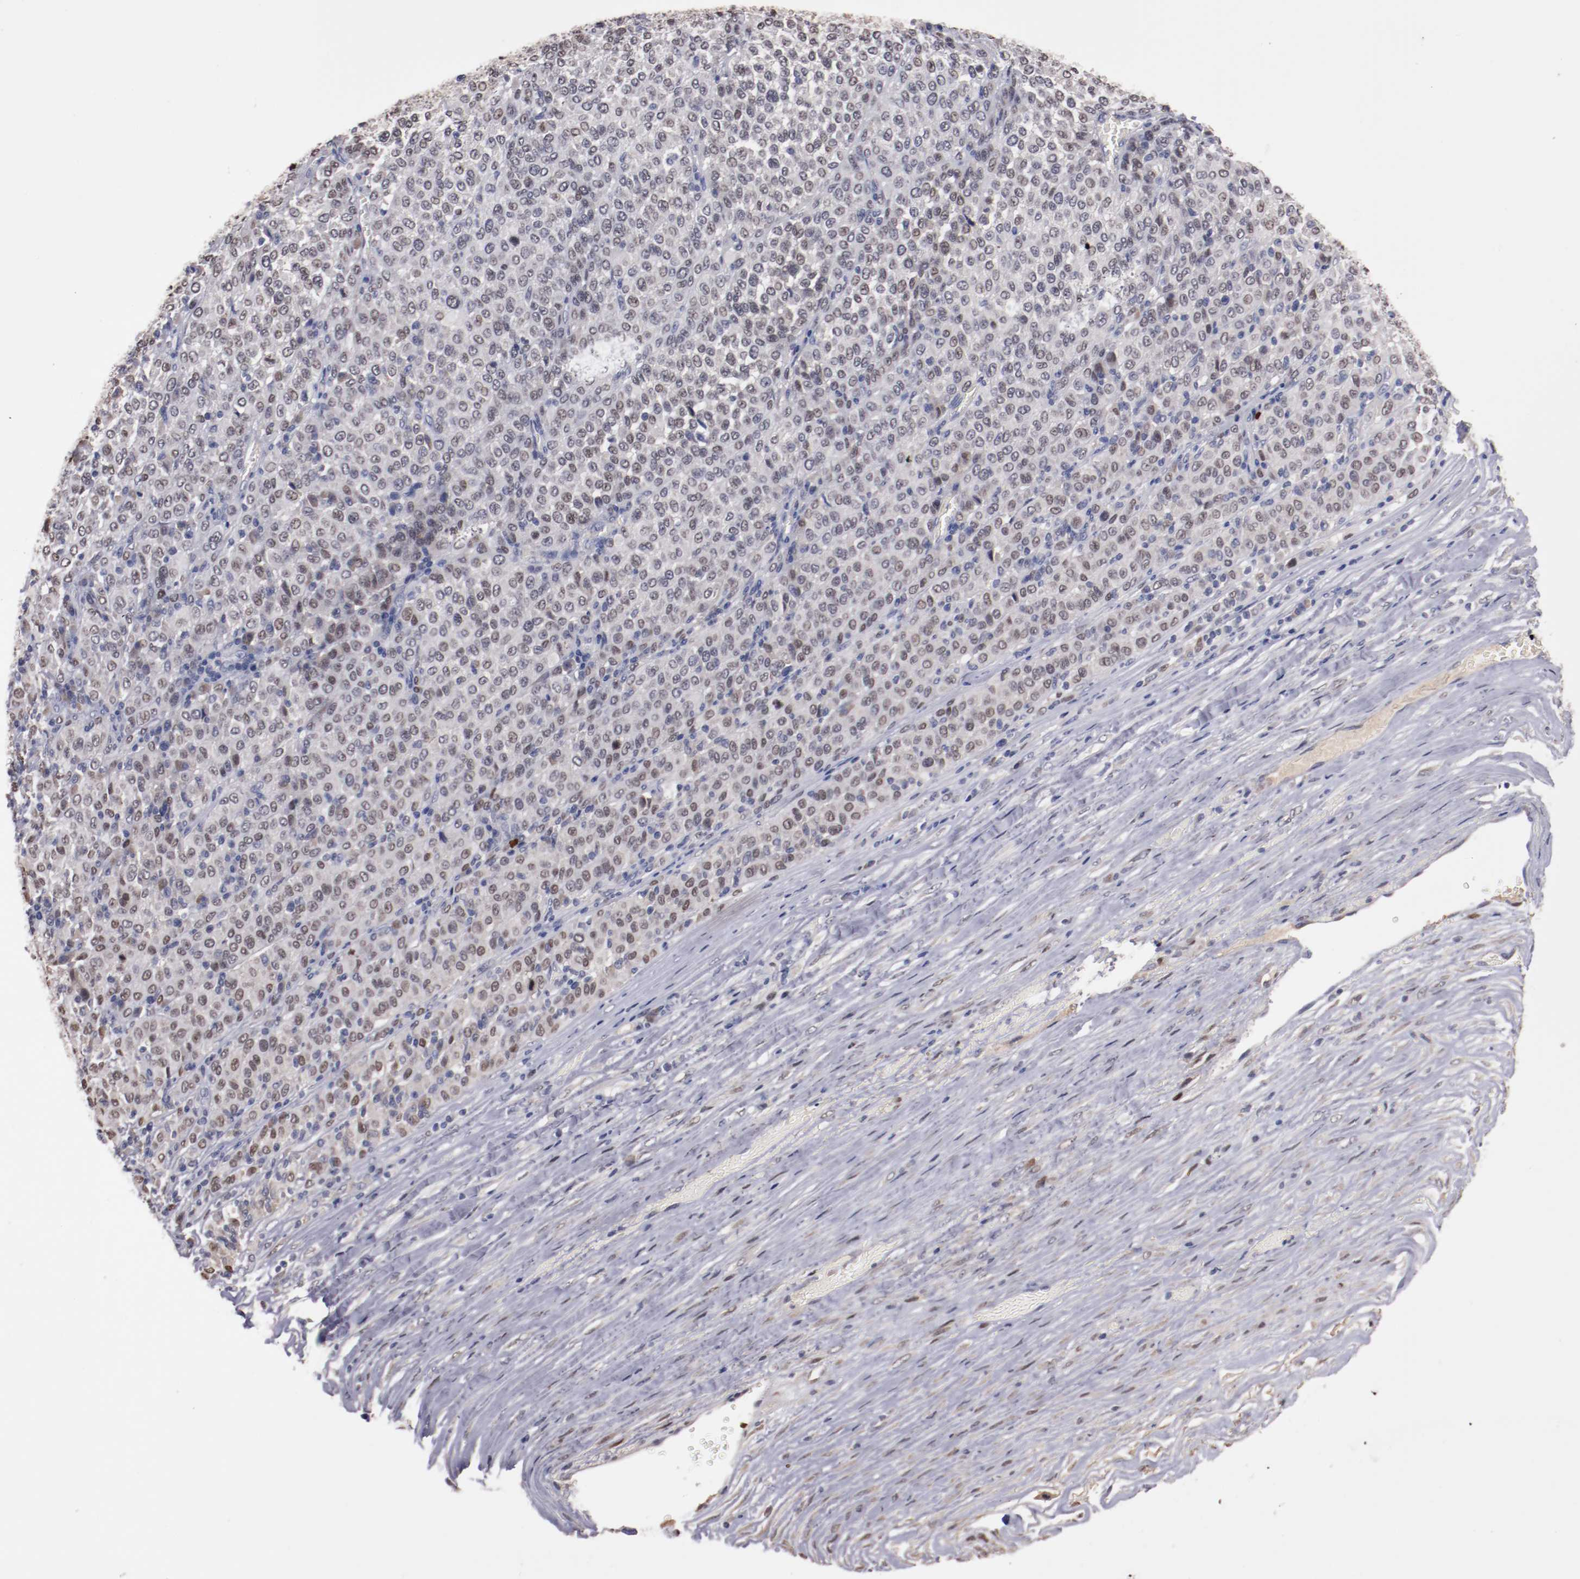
{"staining": {"intensity": "negative", "quantity": "none", "location": "none"}, "tissue": "melanoma", "cell_type": "Tumor cells", "image_type": "cancer", "snomed": [{"axis": "morphology", "description": "Malignant melanoma, Metastatic site"}, {"axis": "topography", "description": "Pancreas"}], "caption": "This is a image of IHC staining of malignant melanoma (metastatic site), which shows no expression in tumor cells. (DAB (3,3'-diaminobenzidine) immunohistochemistry visualized using brightfield microscopy, high magnification).", "gene": "FAM81A", "patient": {"sex": "female", "age": 30}}